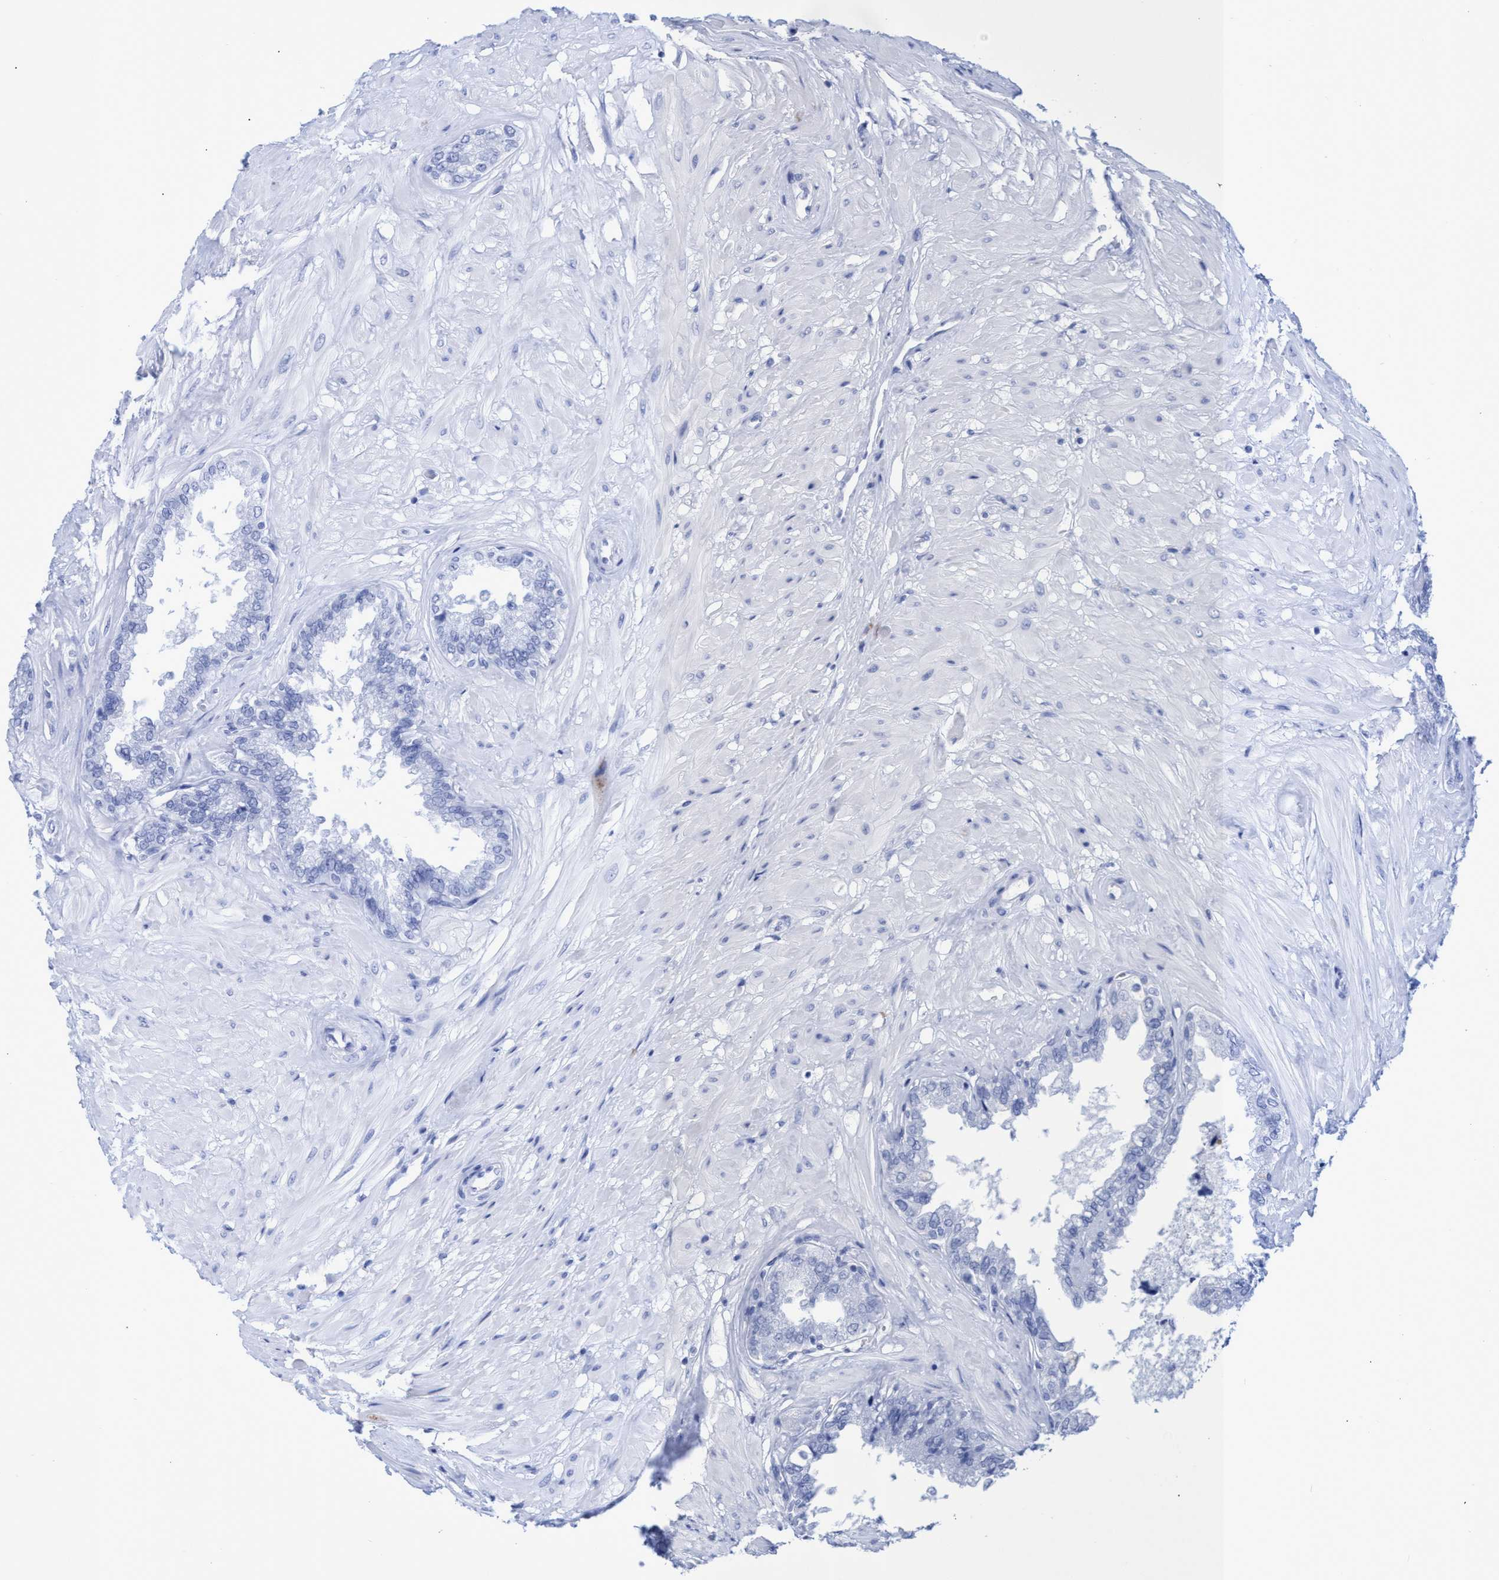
{"staining": {"intensity": "negative", "quantity": "none", "location": "none"}, "tissue": "seminal vesicle", "cell_type": "Glandular cells", "image_type": "normal", "snomed": [{"axis": "morphology", "description": "Normal tissue, NOS"}, {"axis": "topography", "description": "Seminal veicle"}], "caption": "Micrograph shows no significant protein staining in glandular cells of benign seminal vesicle. (Stains: DAB IHC with hematoxylin counter stain, Microscopy: brightfield microscopy at high magnification).", "gene": "INSL6", "patient": {"sex": "male", "age": 46}}